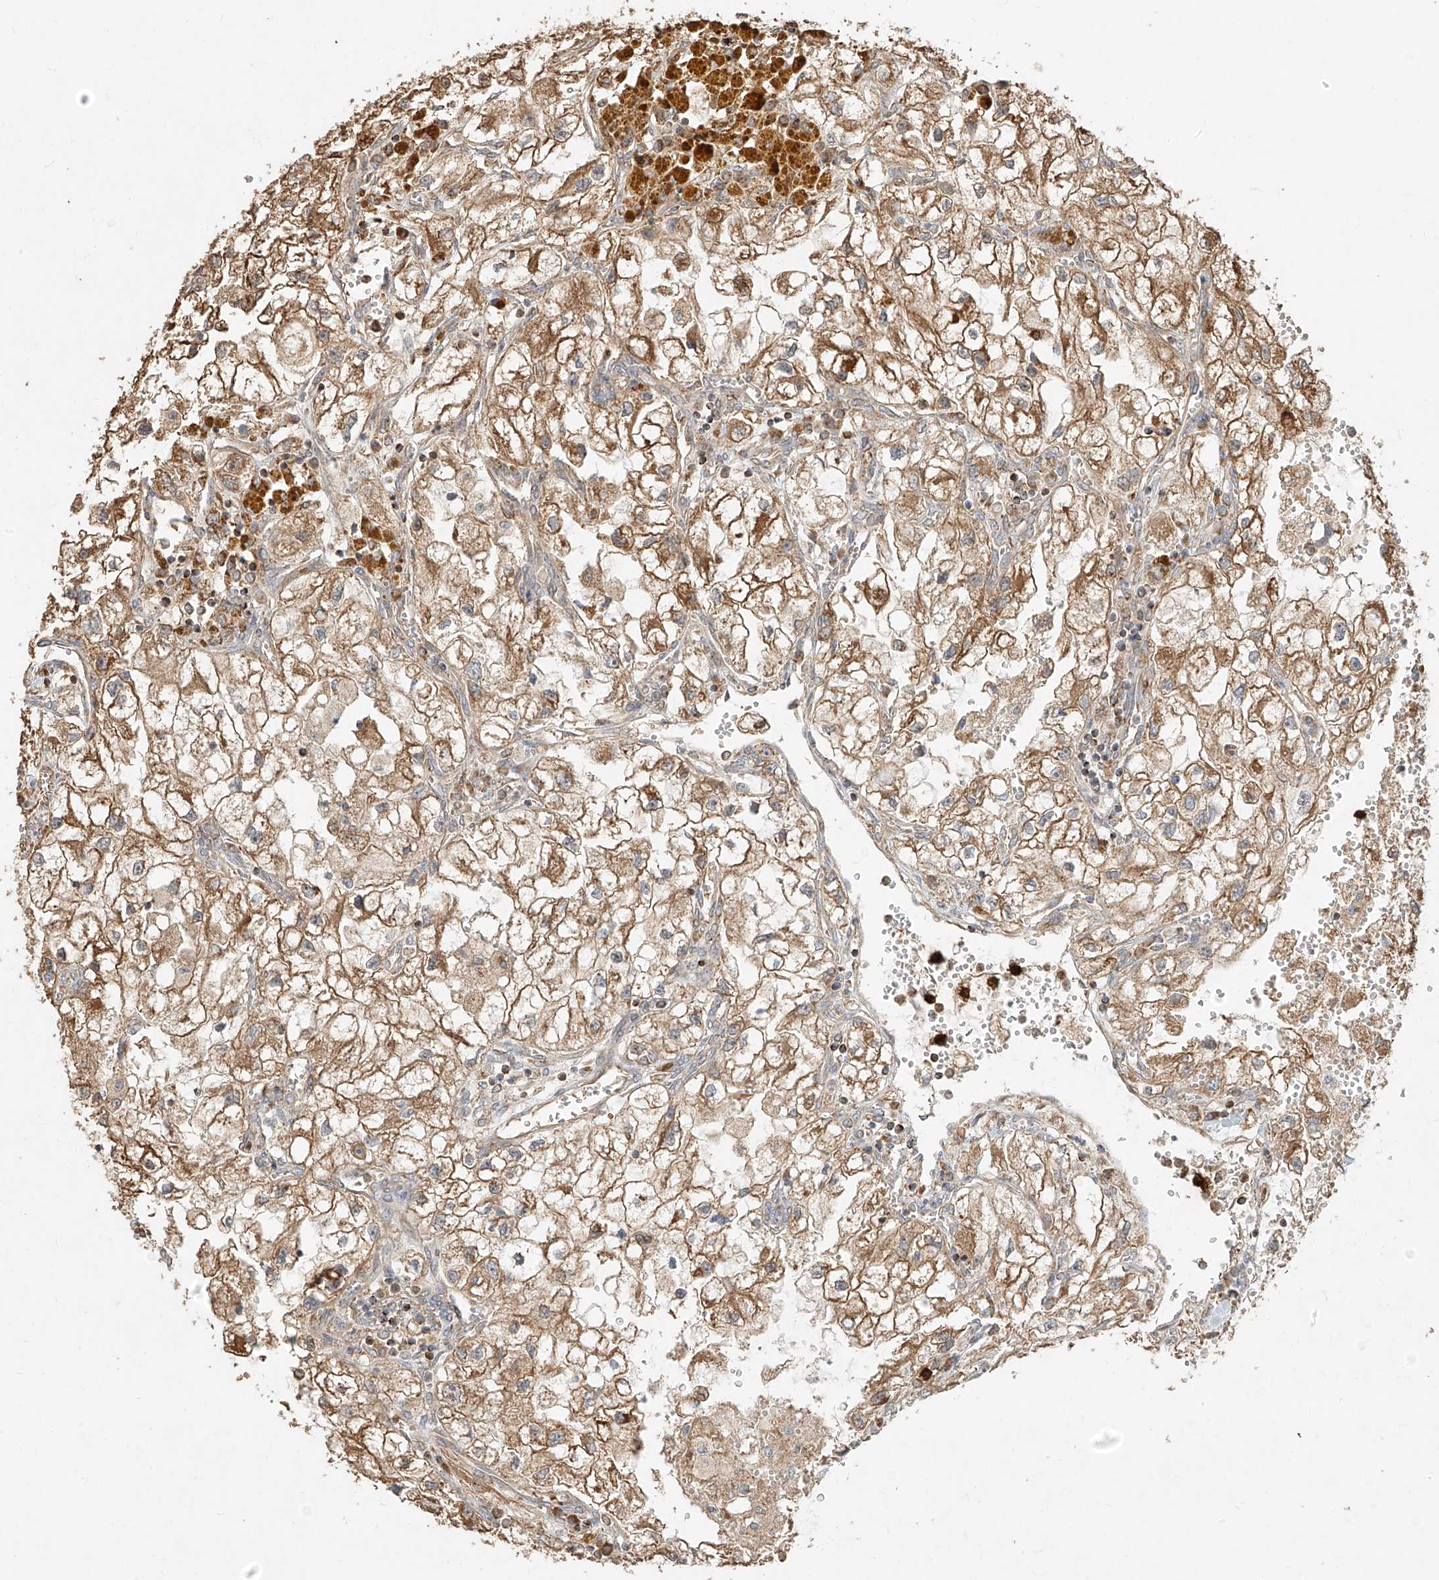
{"staining": {"intensity": "moderate", "quantity": ">75%", "location": "cytoplasmic/membranous"}, "tissue": "renal cancer", "cell_type": "Tumor cells", "image_type": "cancer", "snomed": [{"axis": "morphology", "description": "Adenocarcinoma, NOS"}, {"axis": "topography", "description": "Kidney"}], "caption": "Protein analysis of renal cancer (adenocarcinoma) tissue displays moderate cytoplasmic/membranous expression in about >75% of tumor cells. (DAB (3,3'-diaminobenzidine) IHC, brown staining for protein, blue staining for nuclei).", "gene": "EFNB1", "patient": {"sex": "female", "age": 70}}